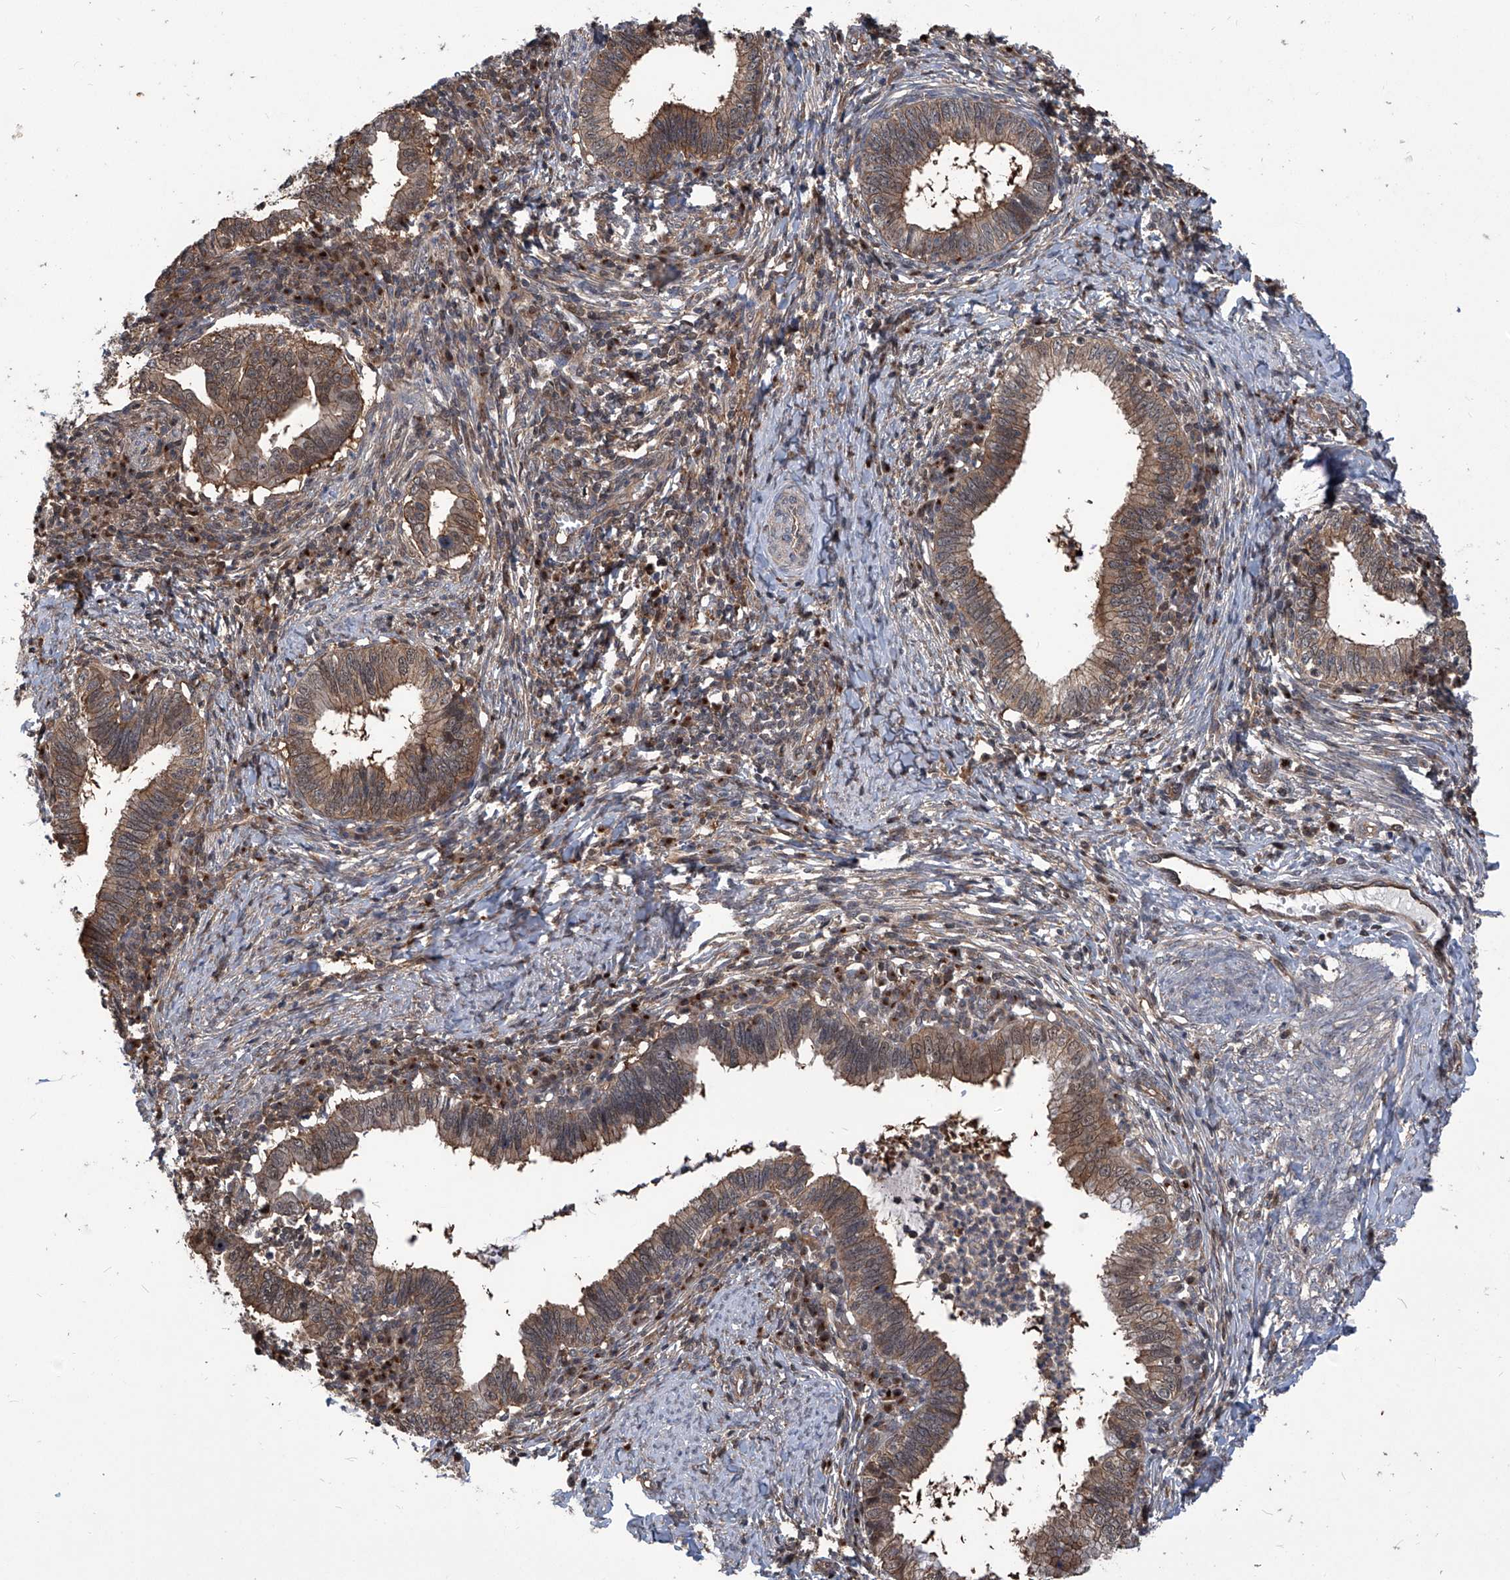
{"staining": {"intensity": "moderate", "quantity": ">75%", "location": "cytoplasmic/membranous,nuclear"}, "tissue": "cervical cancer", "cell_type": "Tumor cells", "image_type": "cancer", "snomed": [{"axis": "morphology", "description": "Adenocarcinoma, NOS"}, {"axis": "topography", "description": "Cervix"}], "caption": "The micrograph exhibits immunohistochemical staining of cervical cancer (adenocarcinoma). There is moderate cytoplasmic/membranous and nuclear positivity is identified in approximately >75% of tumor cells. (DAB (3,3'-diaminobenzidine) = brown stain, brightfield microscopy at high magnification).", "gene": "PSMB1", "patient": {"sex": "female", "age": 36}}